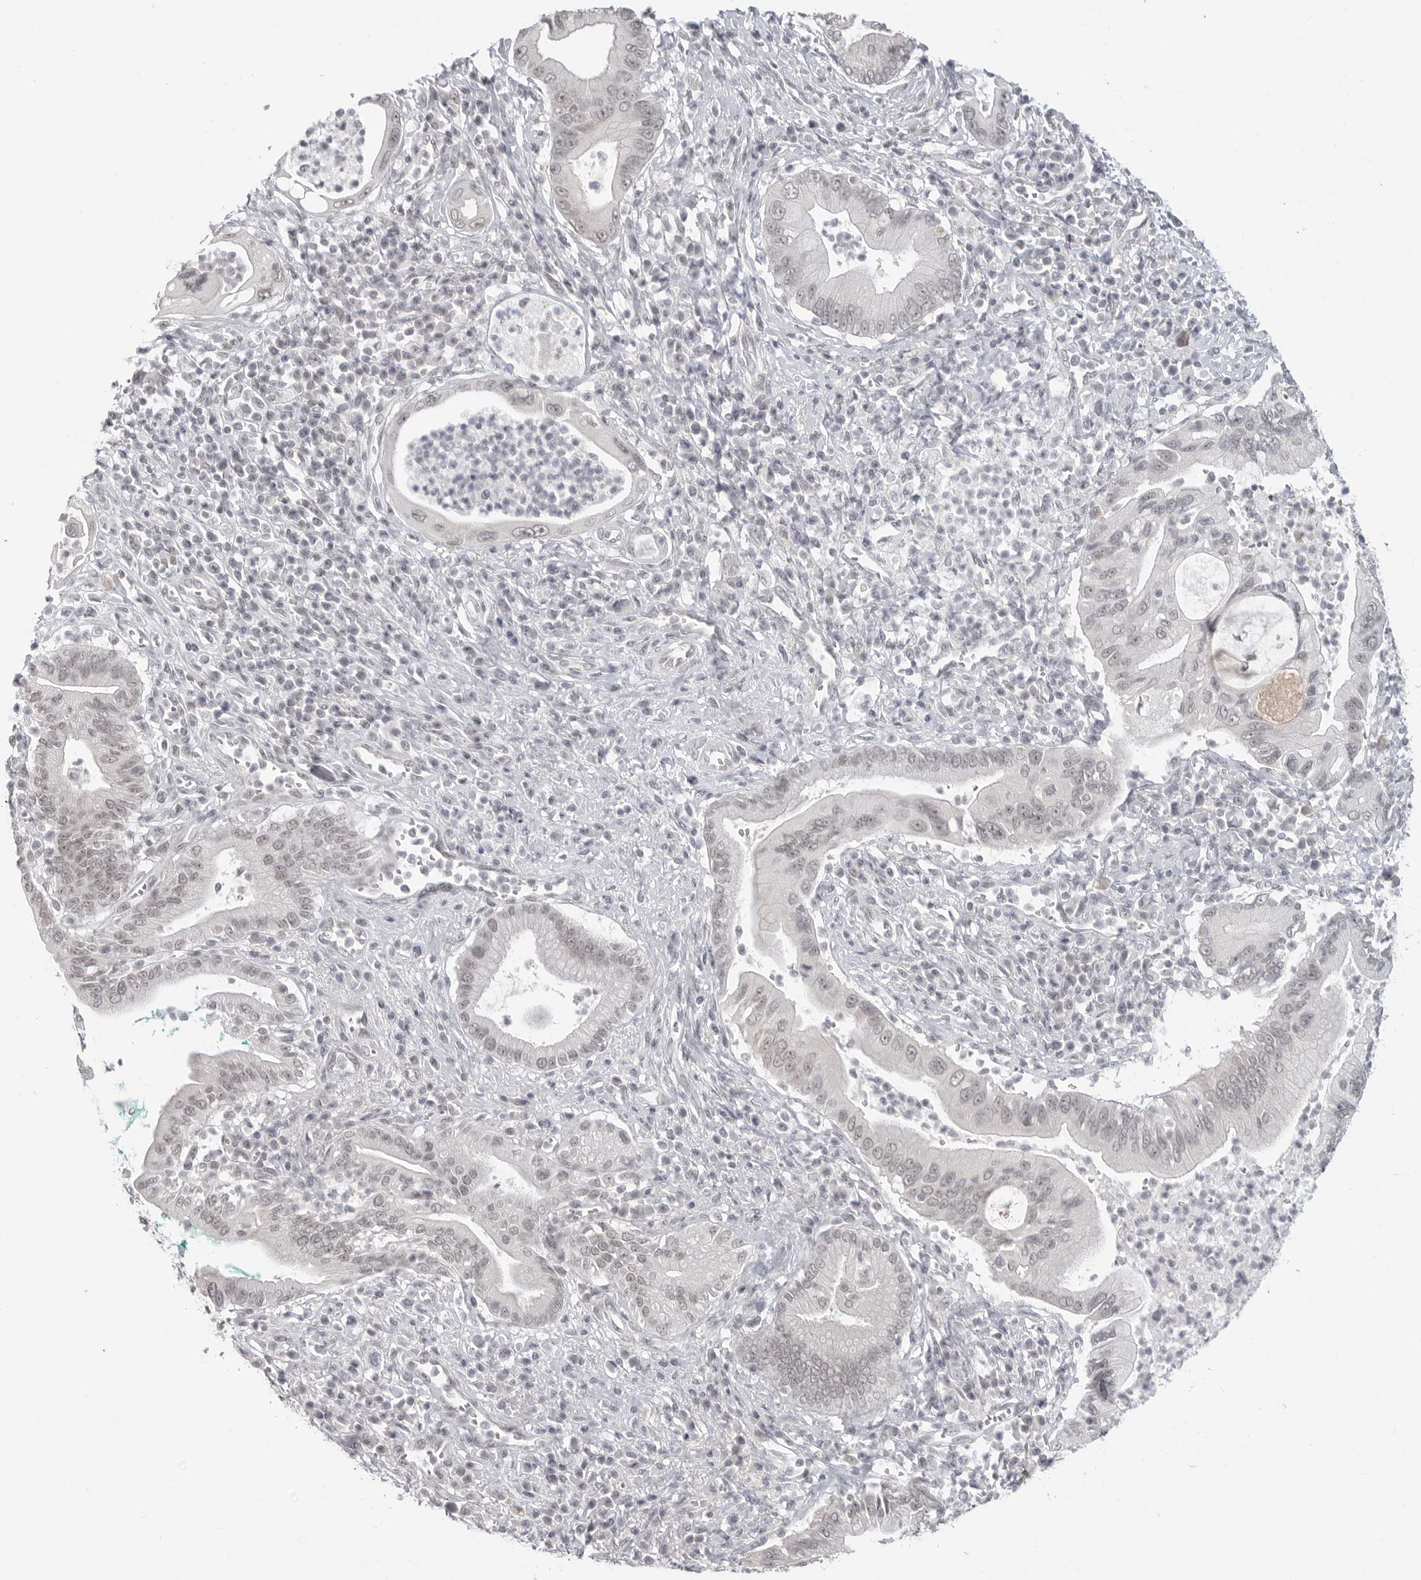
{"staining": {"intensity": "negative", "quantity": "none", "location": "none"}, "tissue": "pancreatic cancer", "cell_type": "Tumor cells", "image_type": "cancer", "snomed": [{"axis": "morphology", "description": "Adenocarcinoma, NOS"}, {"axis": "topography", "description": "Pancreas"}], "caption": "High power microscopy histopathology image of an IHC photomicrograph of pancreatic adenocarcinoma, revealing no significant expression in tumor cells.", "gene": "KLK11", "patient": {"sex": "male", "age": 78}}